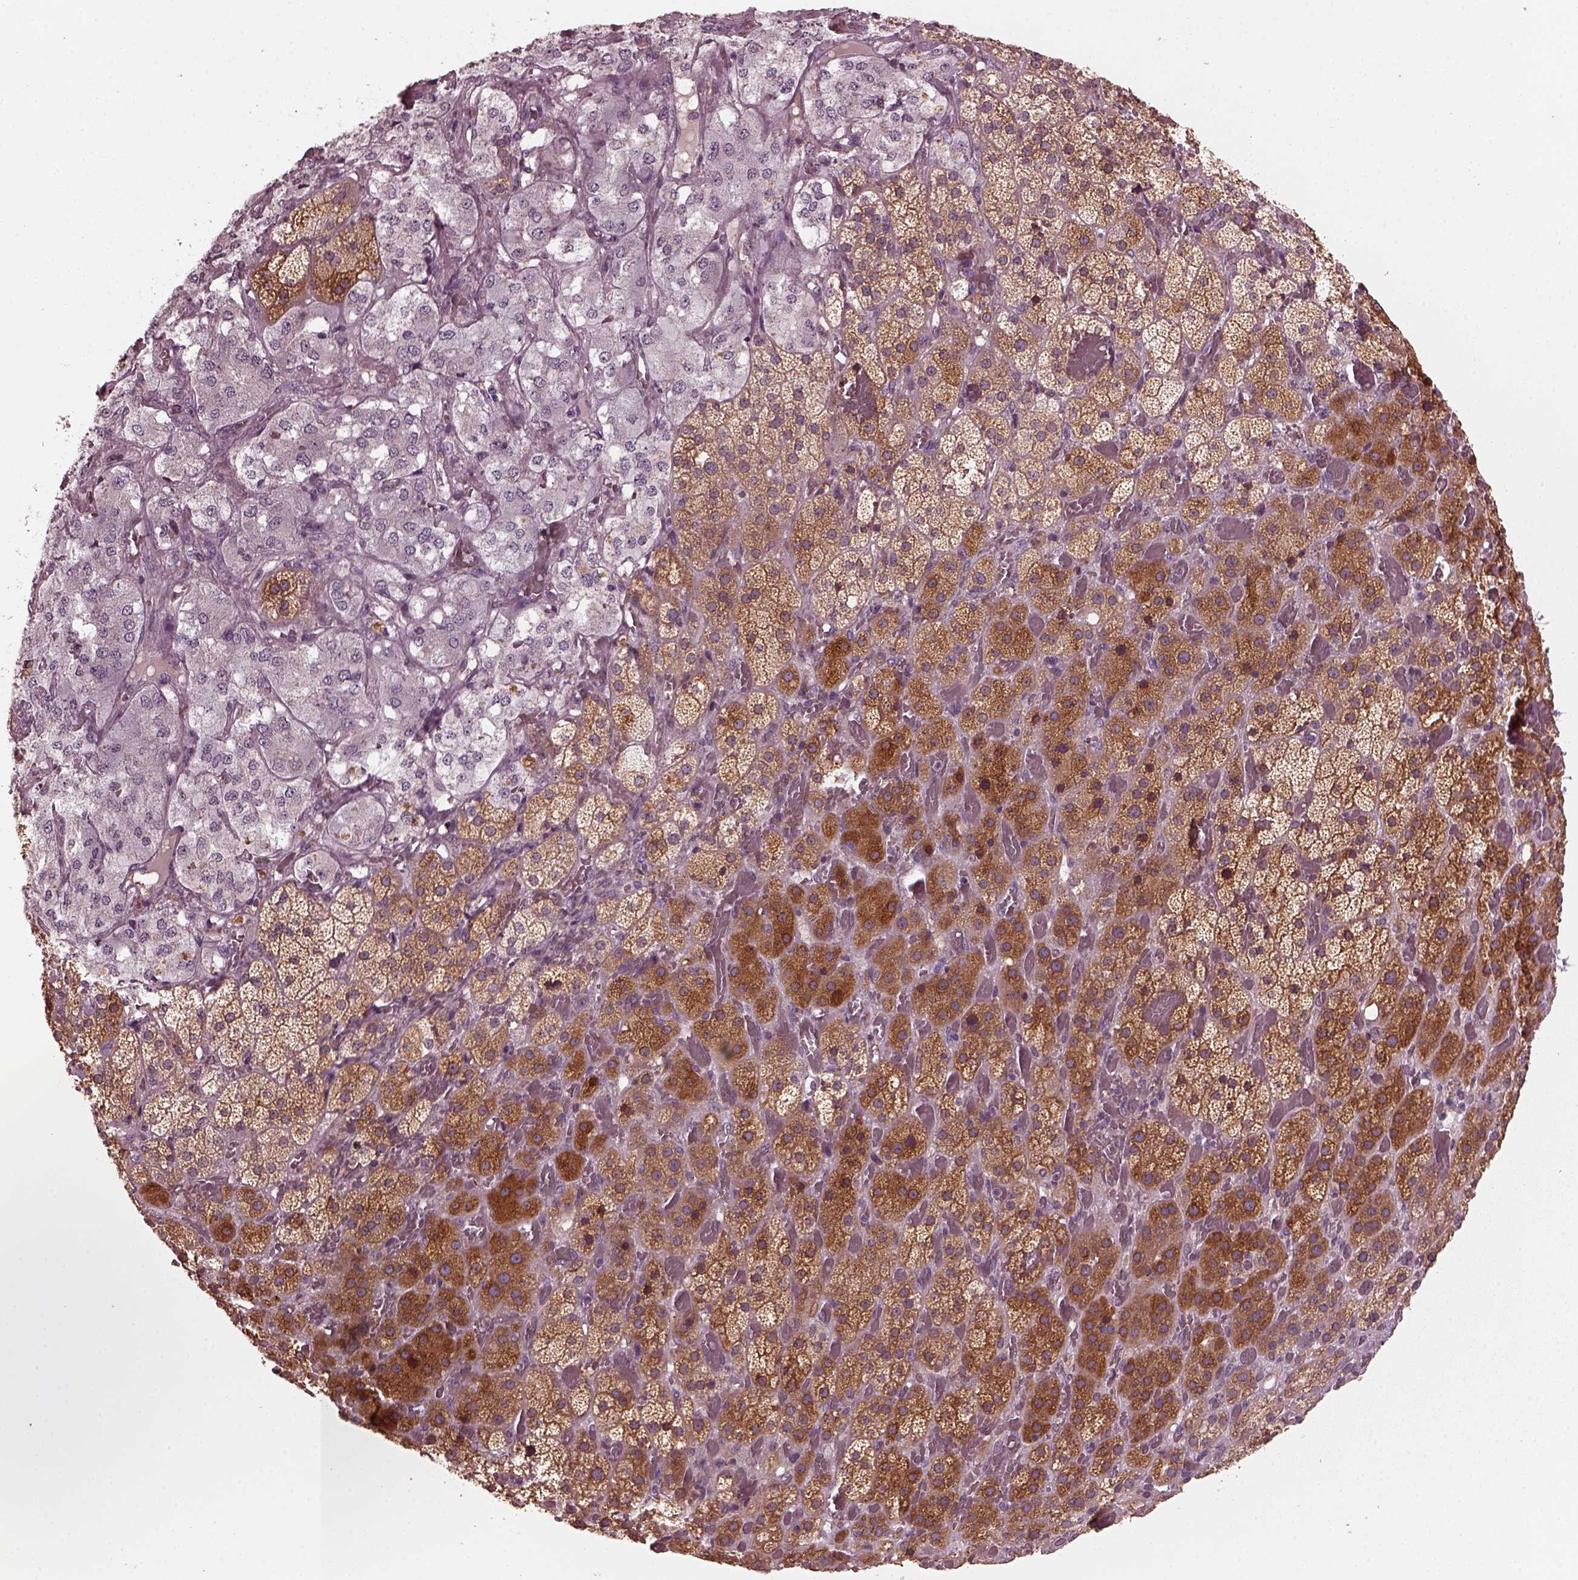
{"staining": {"intensity": "moderate", "quantity": ">75%", "location": "cytoplasmic/membranous"}, "tissue": "adrenal gland", "cell_type": "Glandular cells", "image_type": "normal", "snomed": [{"axis": "morphology", "description": "Normal tissue, NOS"}, {"axis": "topography", "description": "Adrenal gland"}], "caption": "High-magnification brightfield microscopy of benign adrenal gland stained with DAB (3,3'-diaminobenzidine) (brown) and counterstained with hematoxylin (blue). glandular cells exhibit moderate cytoplasmic/membranous expression is present in approximately>75% of cells. (DAB (3,3'-diaminobenzidine) IHC, brown staining for protein, blue staining for nuclei).", "gene": "PORCN", "patient": {"sex": "male", "age": 57}}